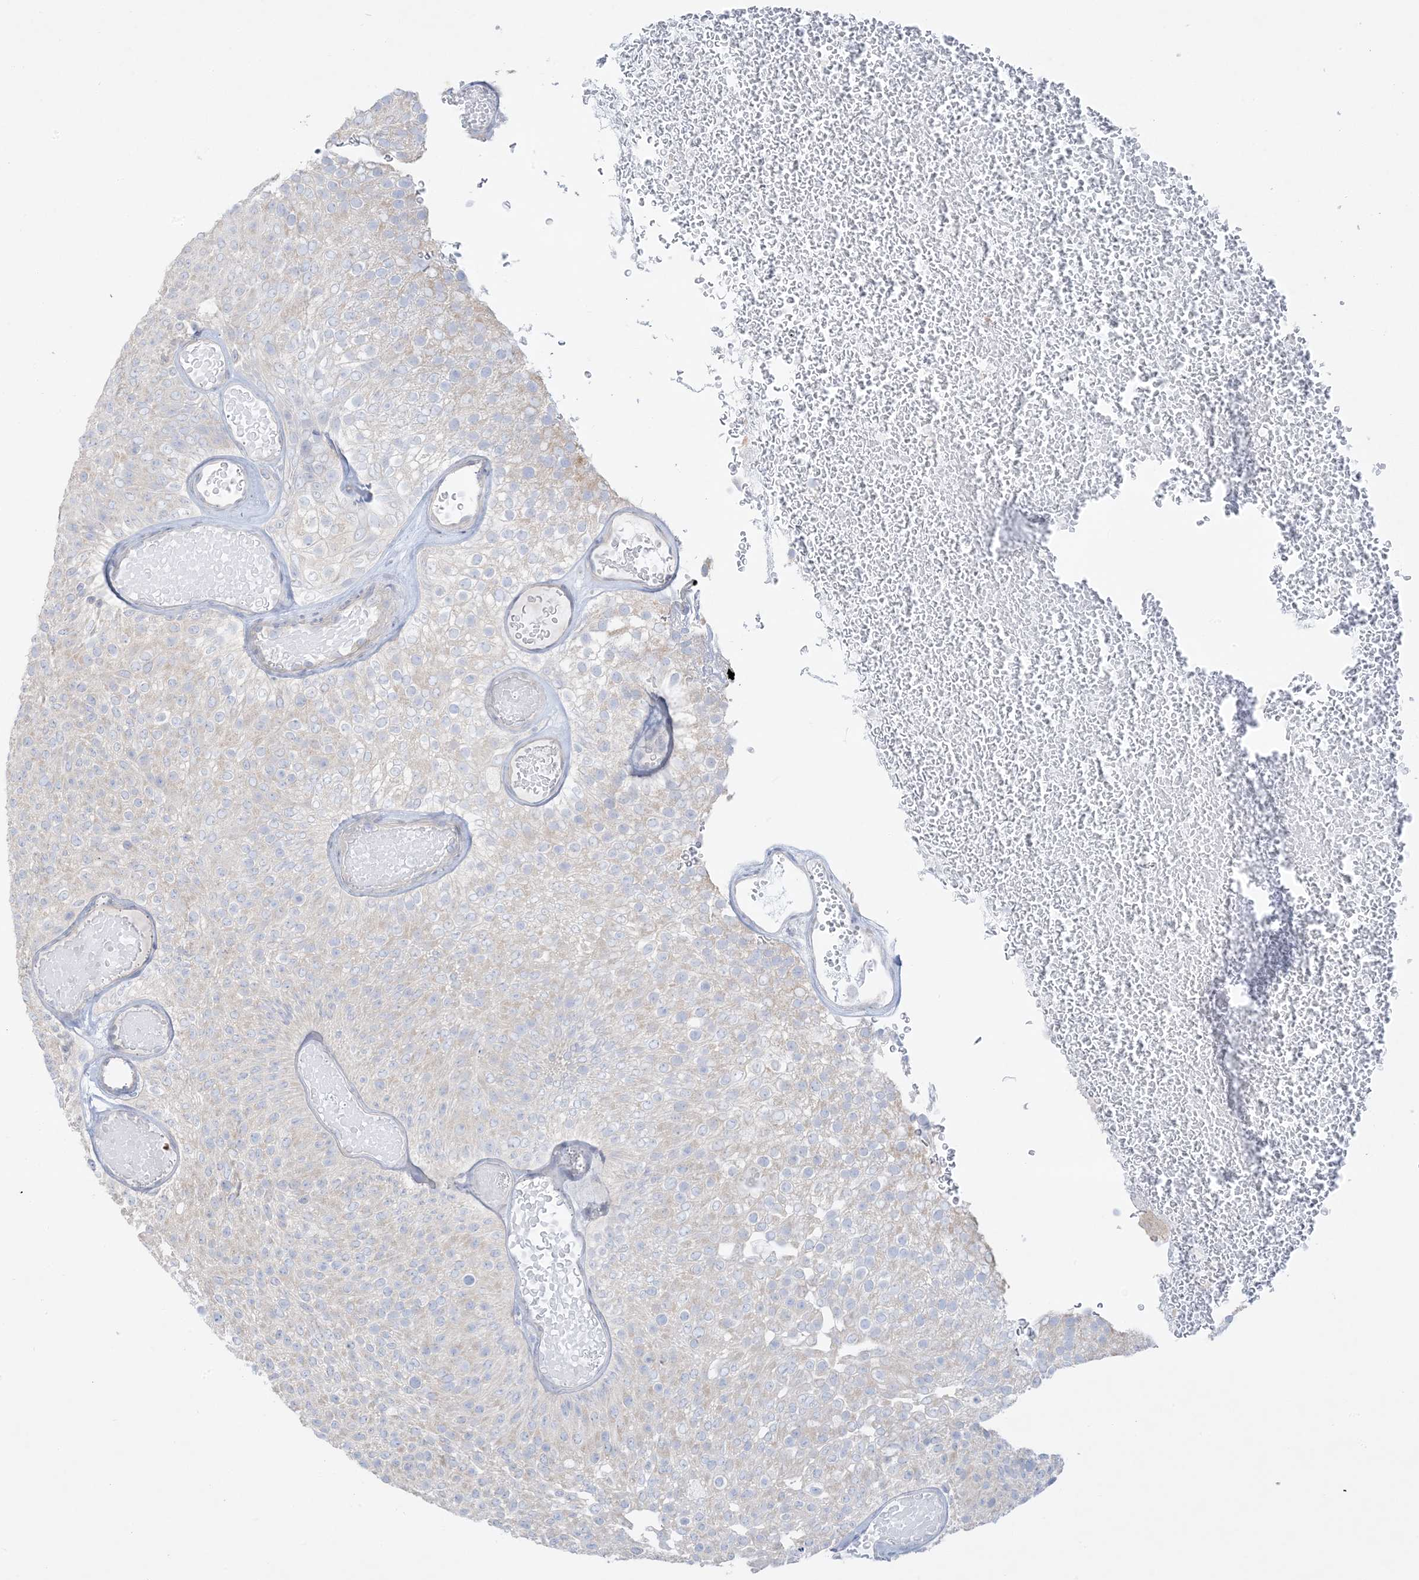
{"staining": {"intensity": "weak", "quantity": "<25%", "location": "cytoplasmic/membranous"}, "tissue": "urothelial cancer", "cell_type": "Tumor cells", "image_type": "cancer", "snomed": [{"axis": "morphology", "description": "Urothelial carcinoma, Low grade"}, {"axis": "topography", "description": "Urinary bladder"}], "caption": "Immunohistochemical staining of urothelial cancer displays no significant positivity in tumor cells.", "gene": "FAM184A", "patient": {"sex": "male", "age": 78}}